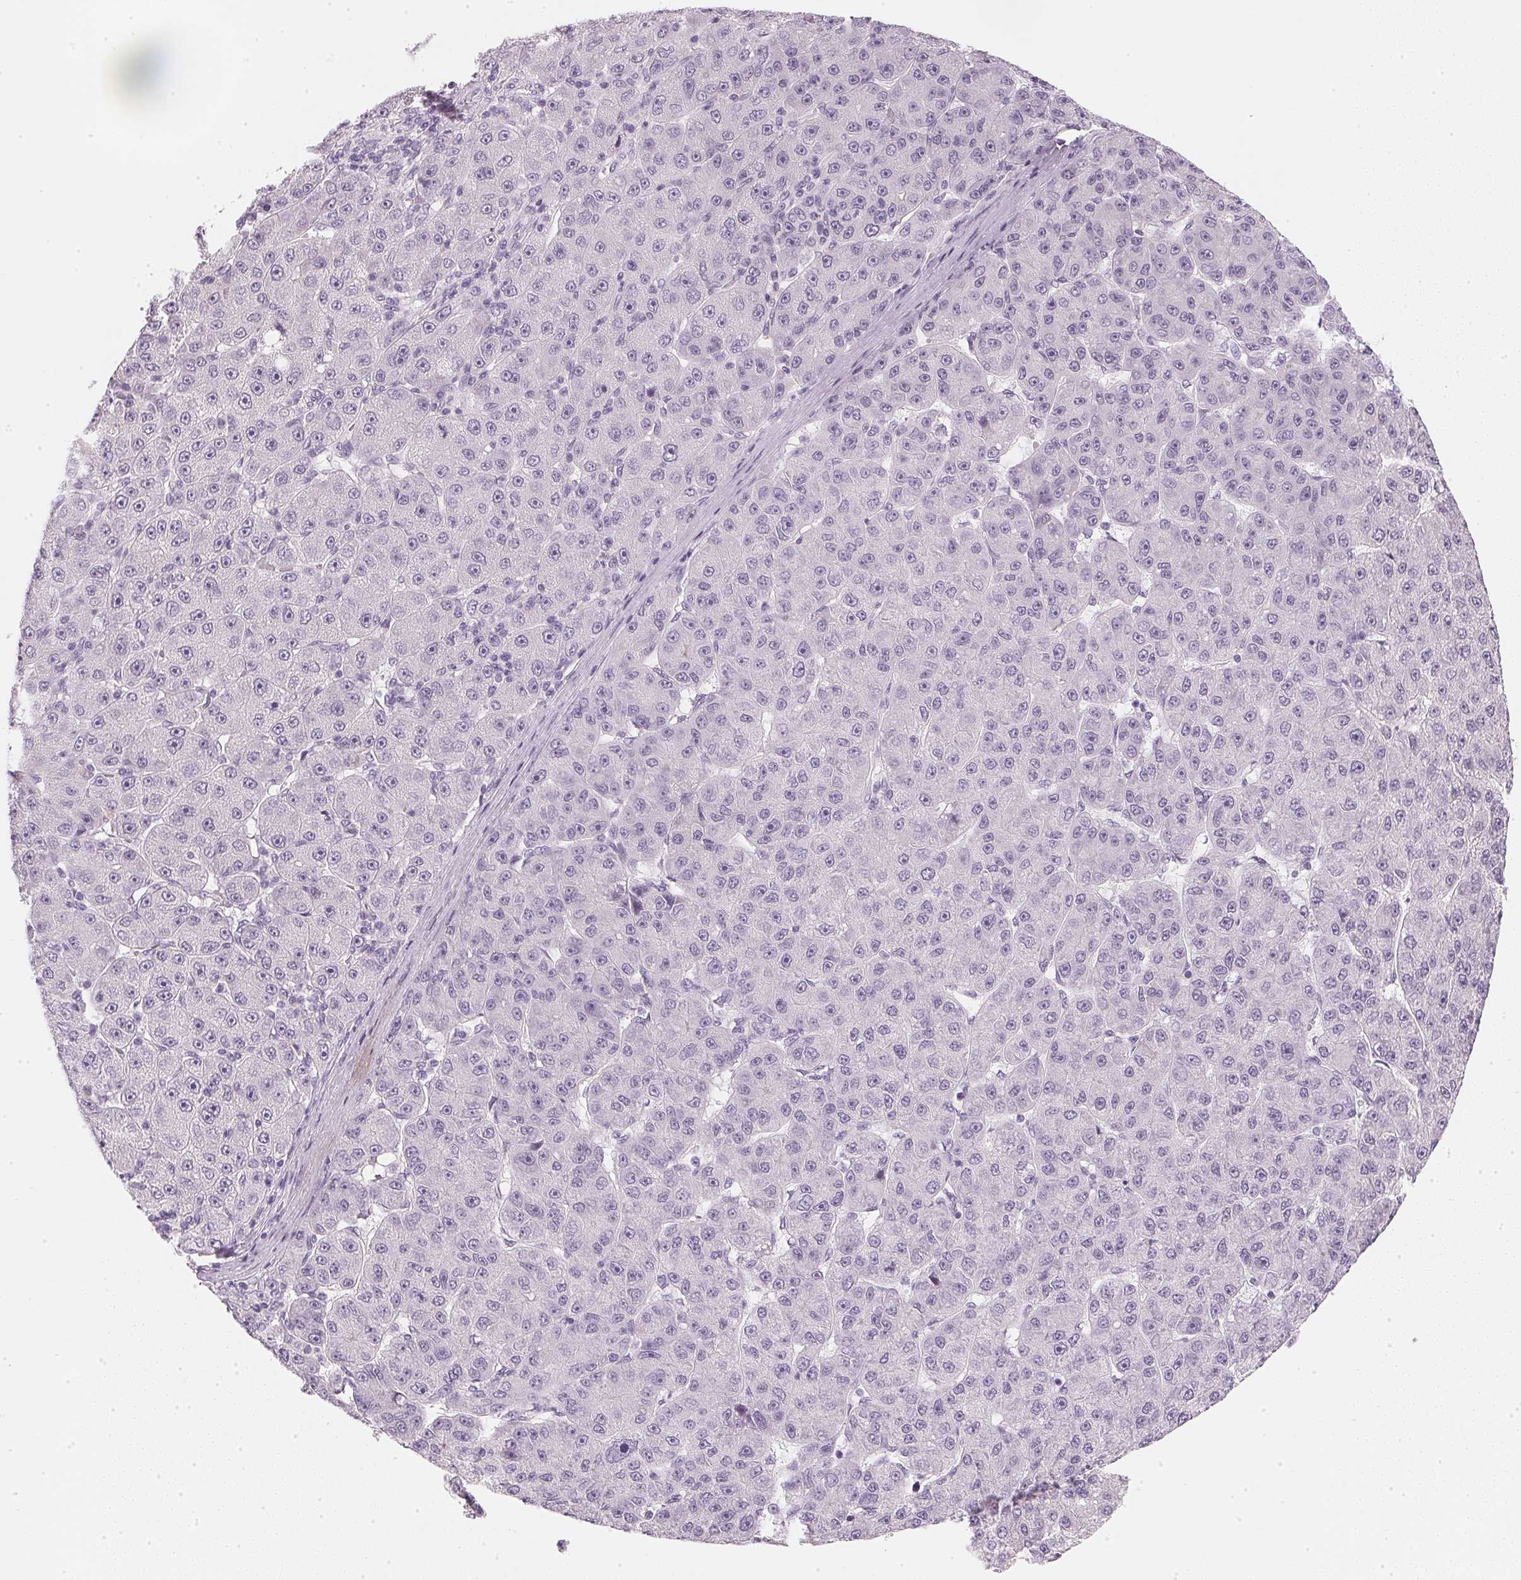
{"staining": {"intensity": "negative", "quantity": "none", "location": "none"}, "tissue": "liver cancer", "cell_type": "Tumor cells", "image_type": "cancer", "snomed": [{"axis": "morphology", "description": "Carcinoma, Hepatocellular, NOS"}, {"axis": "topography", "description": "Liver"}], "caption": "An immunohistochemistry photomicrograph of hepatocellular carcinoma (liver) is shown. There is no staining in tumor cells of hepatocellular carcinoma (liver). (Stains: DAB immunohistochemistry (IHC) with hematoxylin counter stain, Microscopy: brightfield microscopy at high magnification).", "gene": "CHST4", "patient": {"sex": "male", "age": 67}}